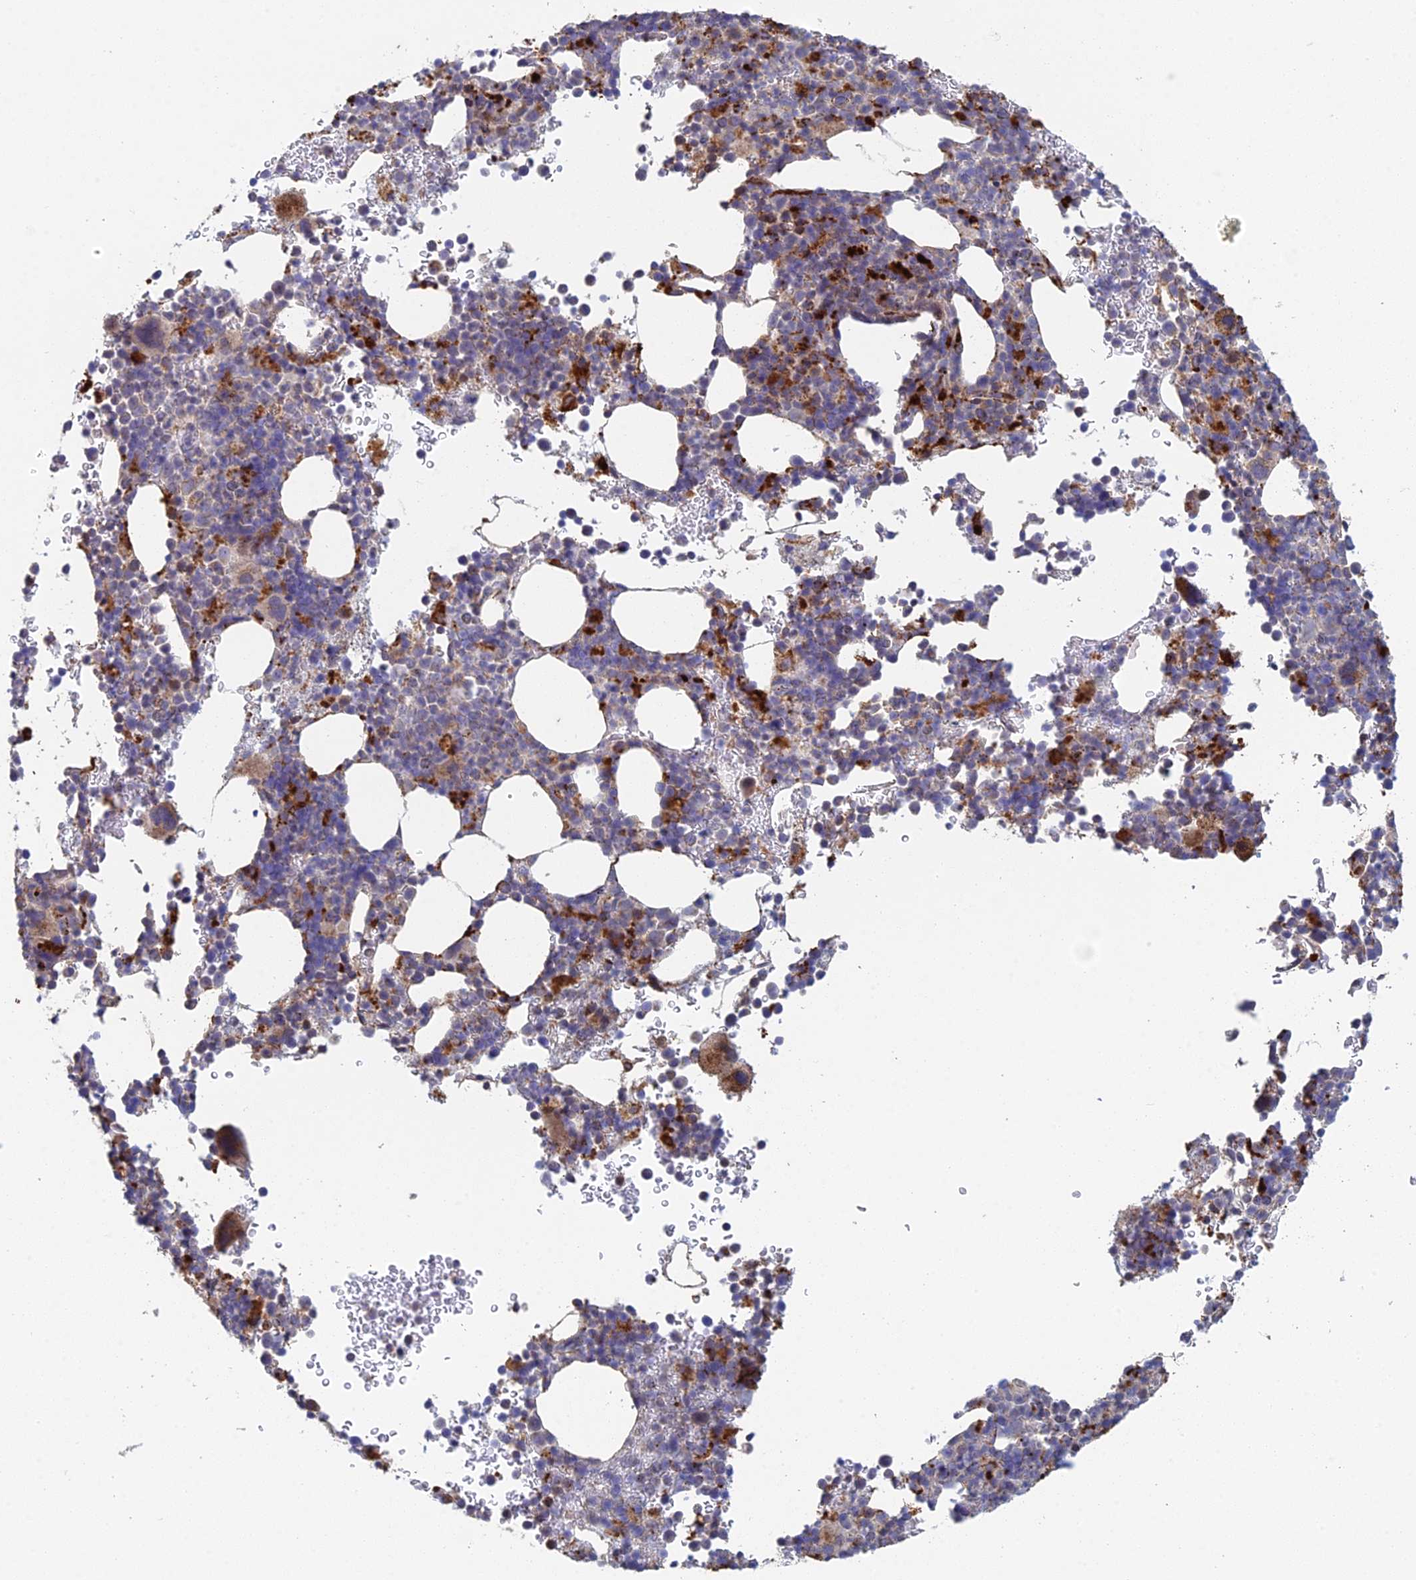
{"staining": {"intensity": "moderate", "quantity": "<25%", "location": "cytoplasmic/membranous"}, "tissue": "bone marrow", "cell_type": "Hematopoietic cells", "image_type": "normal", "snomed": [{"axis": "morphology", "description": "Normal tissue, NOS"}, {"axis": "topography", "description": "Bone marrow"}], "caption": "A histopathology image of human bone marrow stained for a protein shows moderate cytoplasmic/membranous brown staining in hematopoietic cells. (DAB (3,3'-diaminobenzidine) IHC, brown staining for protein, blue staining for nuclei).", "gene": "FOXS1", "patient": {"sex": "female", "age": 82}}